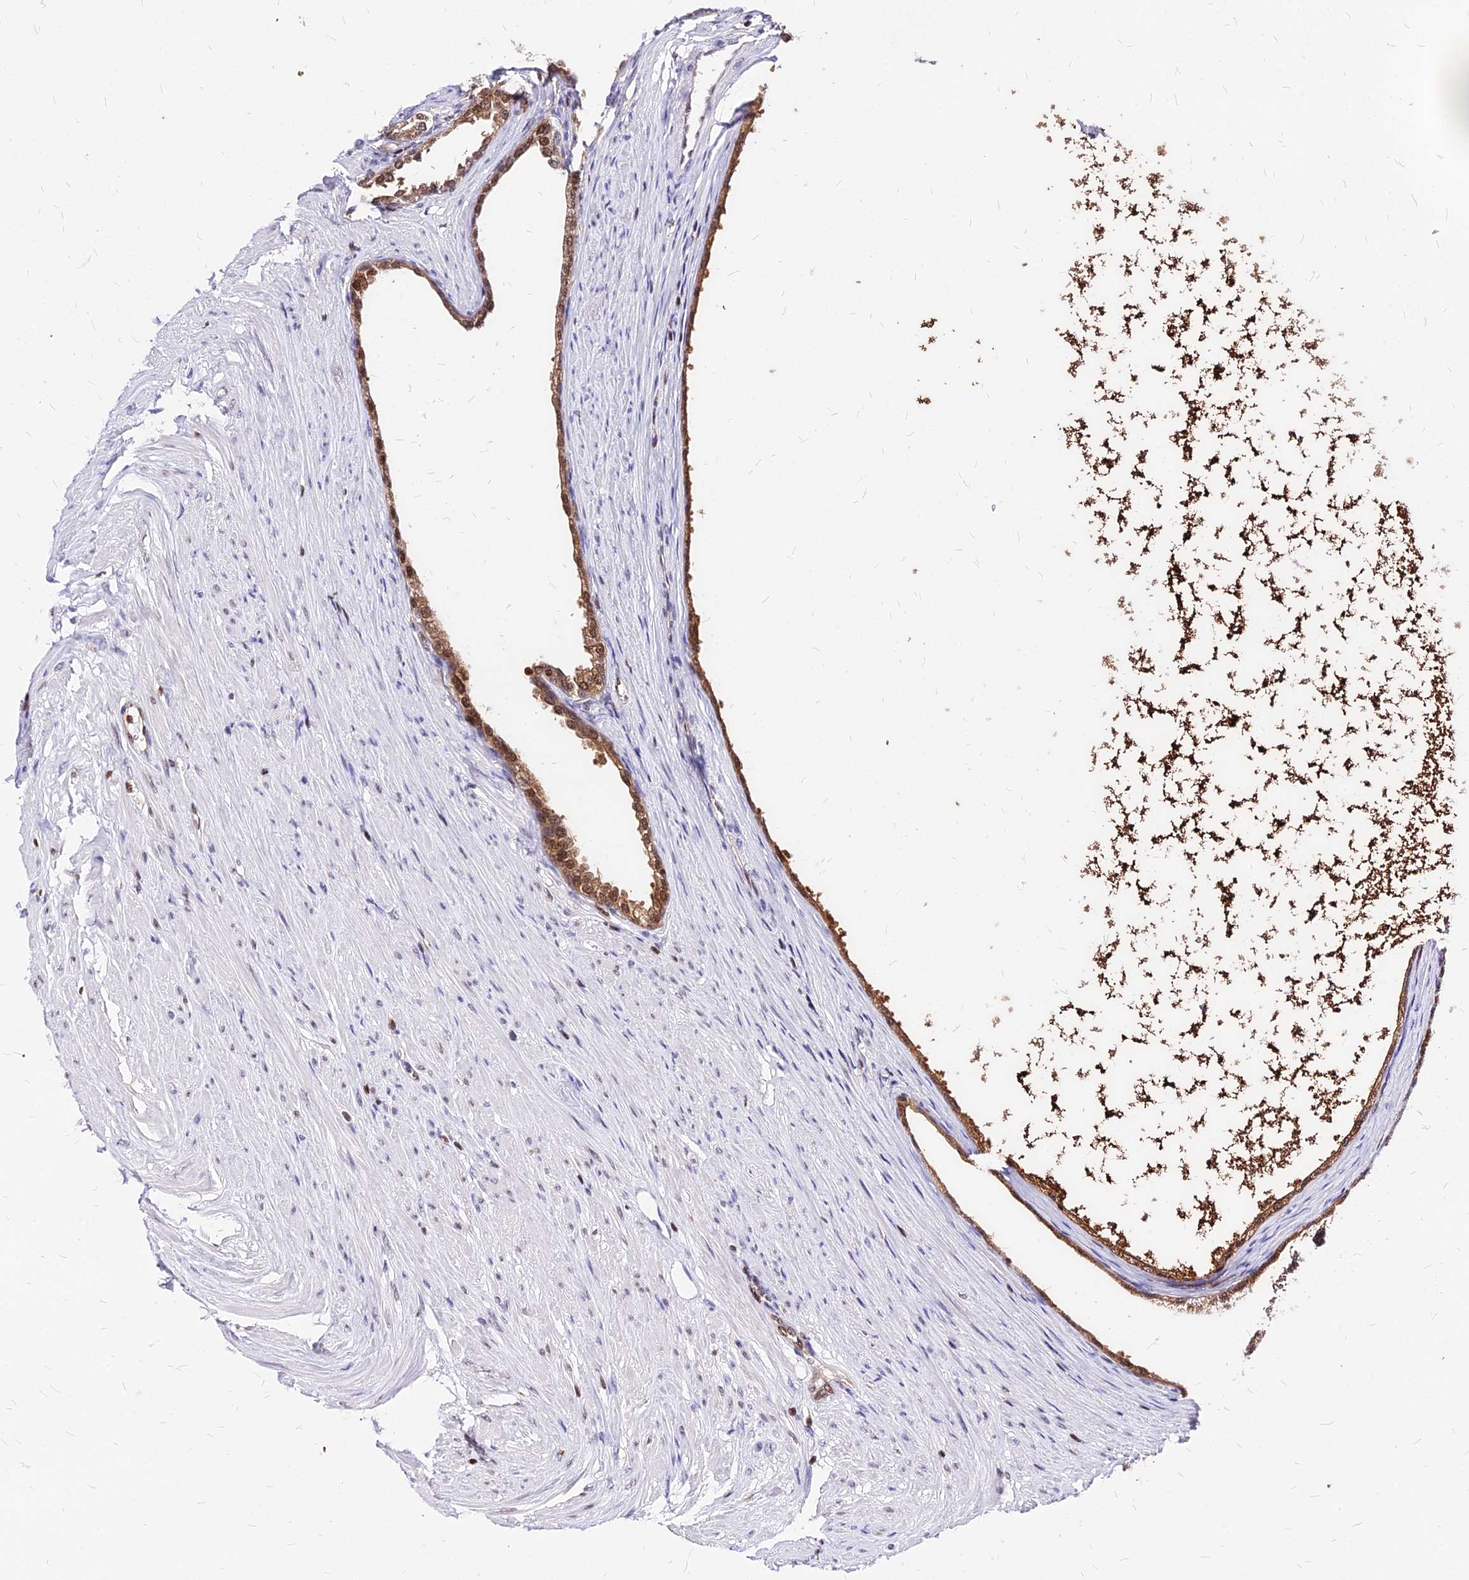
{"staining": {"intensity": "strong", "quantity": ">75%", "location": "cytoplasmic/membranous,nuclear"}, "tissue": "prostate", "cell_type": "Glandular cells", "image_type": "normal", "snomed": [{"axis": "morphology", "description": "Normal tissue, NOS"}, {"axis": "morphology", "description": "Urothelial carcinoma, Low grade"}, {"axis": "topography", "description": "Urinary bladder"}, {"axis": "topography", "description": "Prostate"}], "caption": "Immunohistochemical staining of unremarkable human prostate displays >75% levels of strong cytoplasmic/membranous,nuclear protein positivity in about >75% of glandular cells. The staining is performed using DAB brown chromogen to label protein expression. The nuclei are counter-stained blue using hematoxylin.", "gene": "PAXX", "patient": {"sex": "male", "age": 60}}